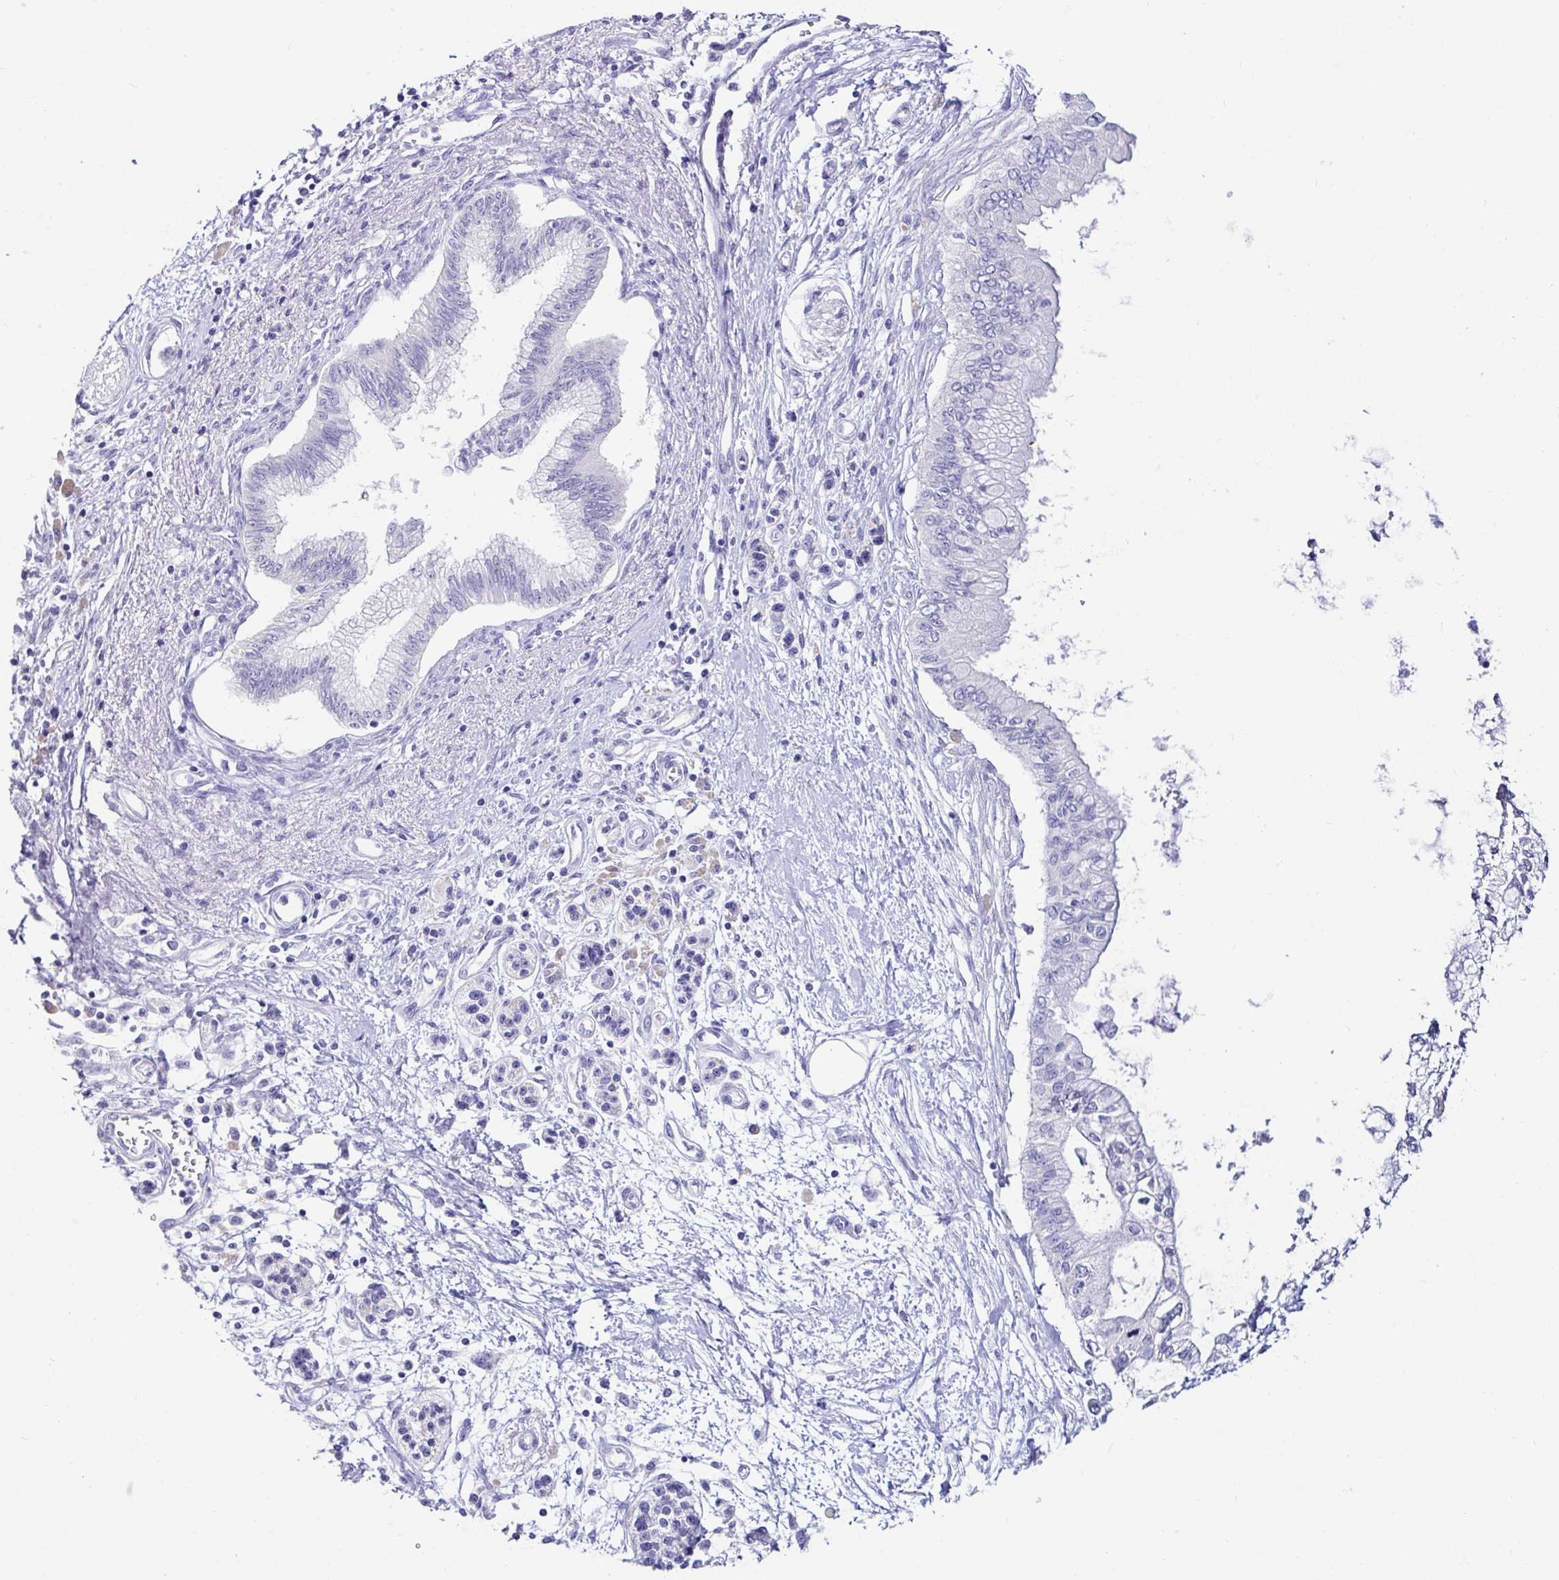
{"staining": {"intensity": "negative", "quantity": "none", "location": "none"}, "tissue": "pancreatic cancer", "cell_type": "Tumor cells", "image_type": "cancer", "snomed": [{"axis": "morphology", "description": "Adenocarcinoma, NOS"}, {"axis": "topography", "description": "Pancreas"}], "caption": "This is an immunohistochemistry (IHC) image of pancreatic adenocarcinoma. There is no positivity in tumor cells.", "gene": "C4orf17", "patient": {"sex": "female", "age": 77}}